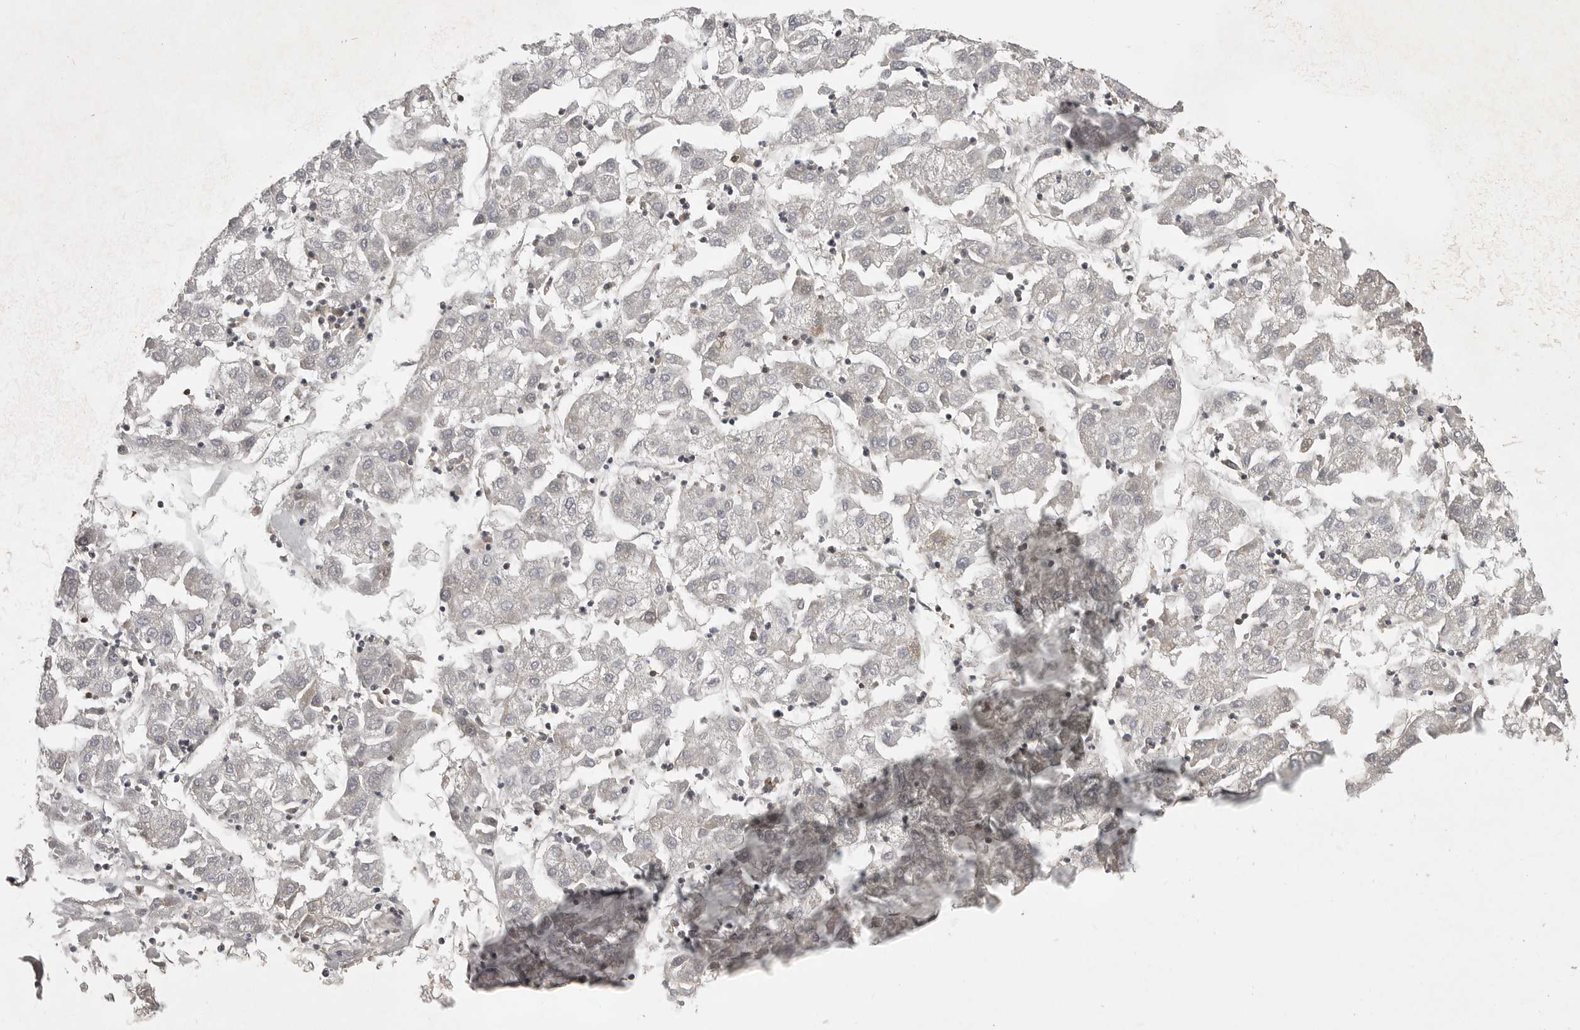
{"staining": {"intensity": "negative", "quantity": "none", "location": "none"}, "tissue": "liver cancer", "cell_type": "Tumor cells", "image_type": "cancer", "snomed": [{"axis": "morphology", "description": "Carcinoma, Hepatocellular, NOS"}, {"axis": "topography", "description": "Liver"}], "caption": "A micrograph of human liver cancer is negative for staining in tumor cells.", "gene": "FAT3", "patient": {"sex": "male", "age": 72}}